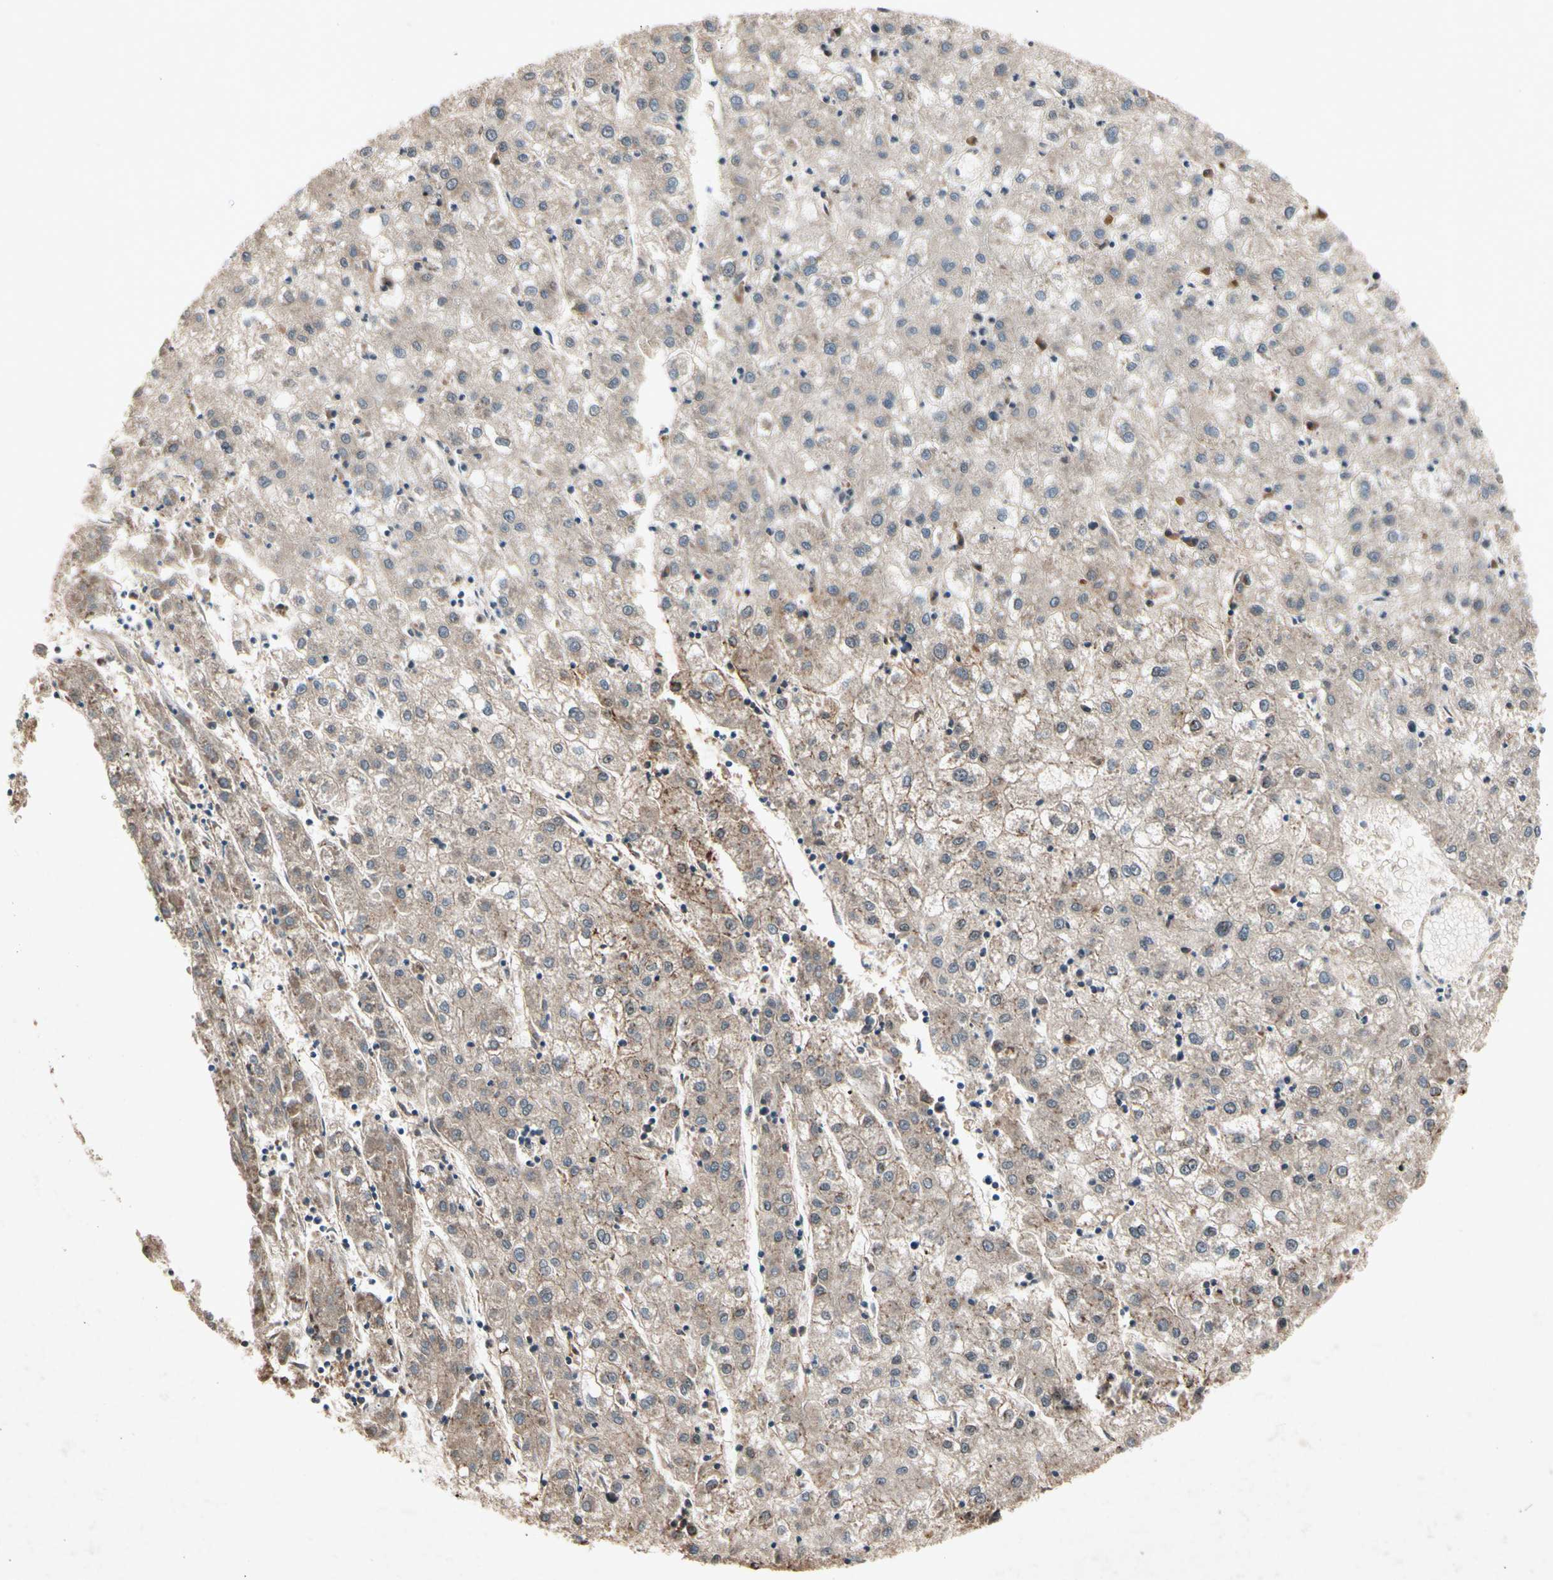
{"staining": {"intensity": "weak", "quantity": ">75%", "location": "cytoplasmic/membranous"}, "tissue": "liver cancer", "cell_type": "Tumor cells", "image_type": "cancer", "snomed": [{"axis": "morphology", "description": "Carcinoma, Hepatocellular, NOS"}, {"axis": "topography", "description": "Liver"}], "caption": "Brown immunohistochemical staining in liver cancer exhibits weak cytoplasmic/membranous expression in about >75% of tumor cells.", "gene": "PRDX4", "patient": {"sex": "male", "age": 72}}